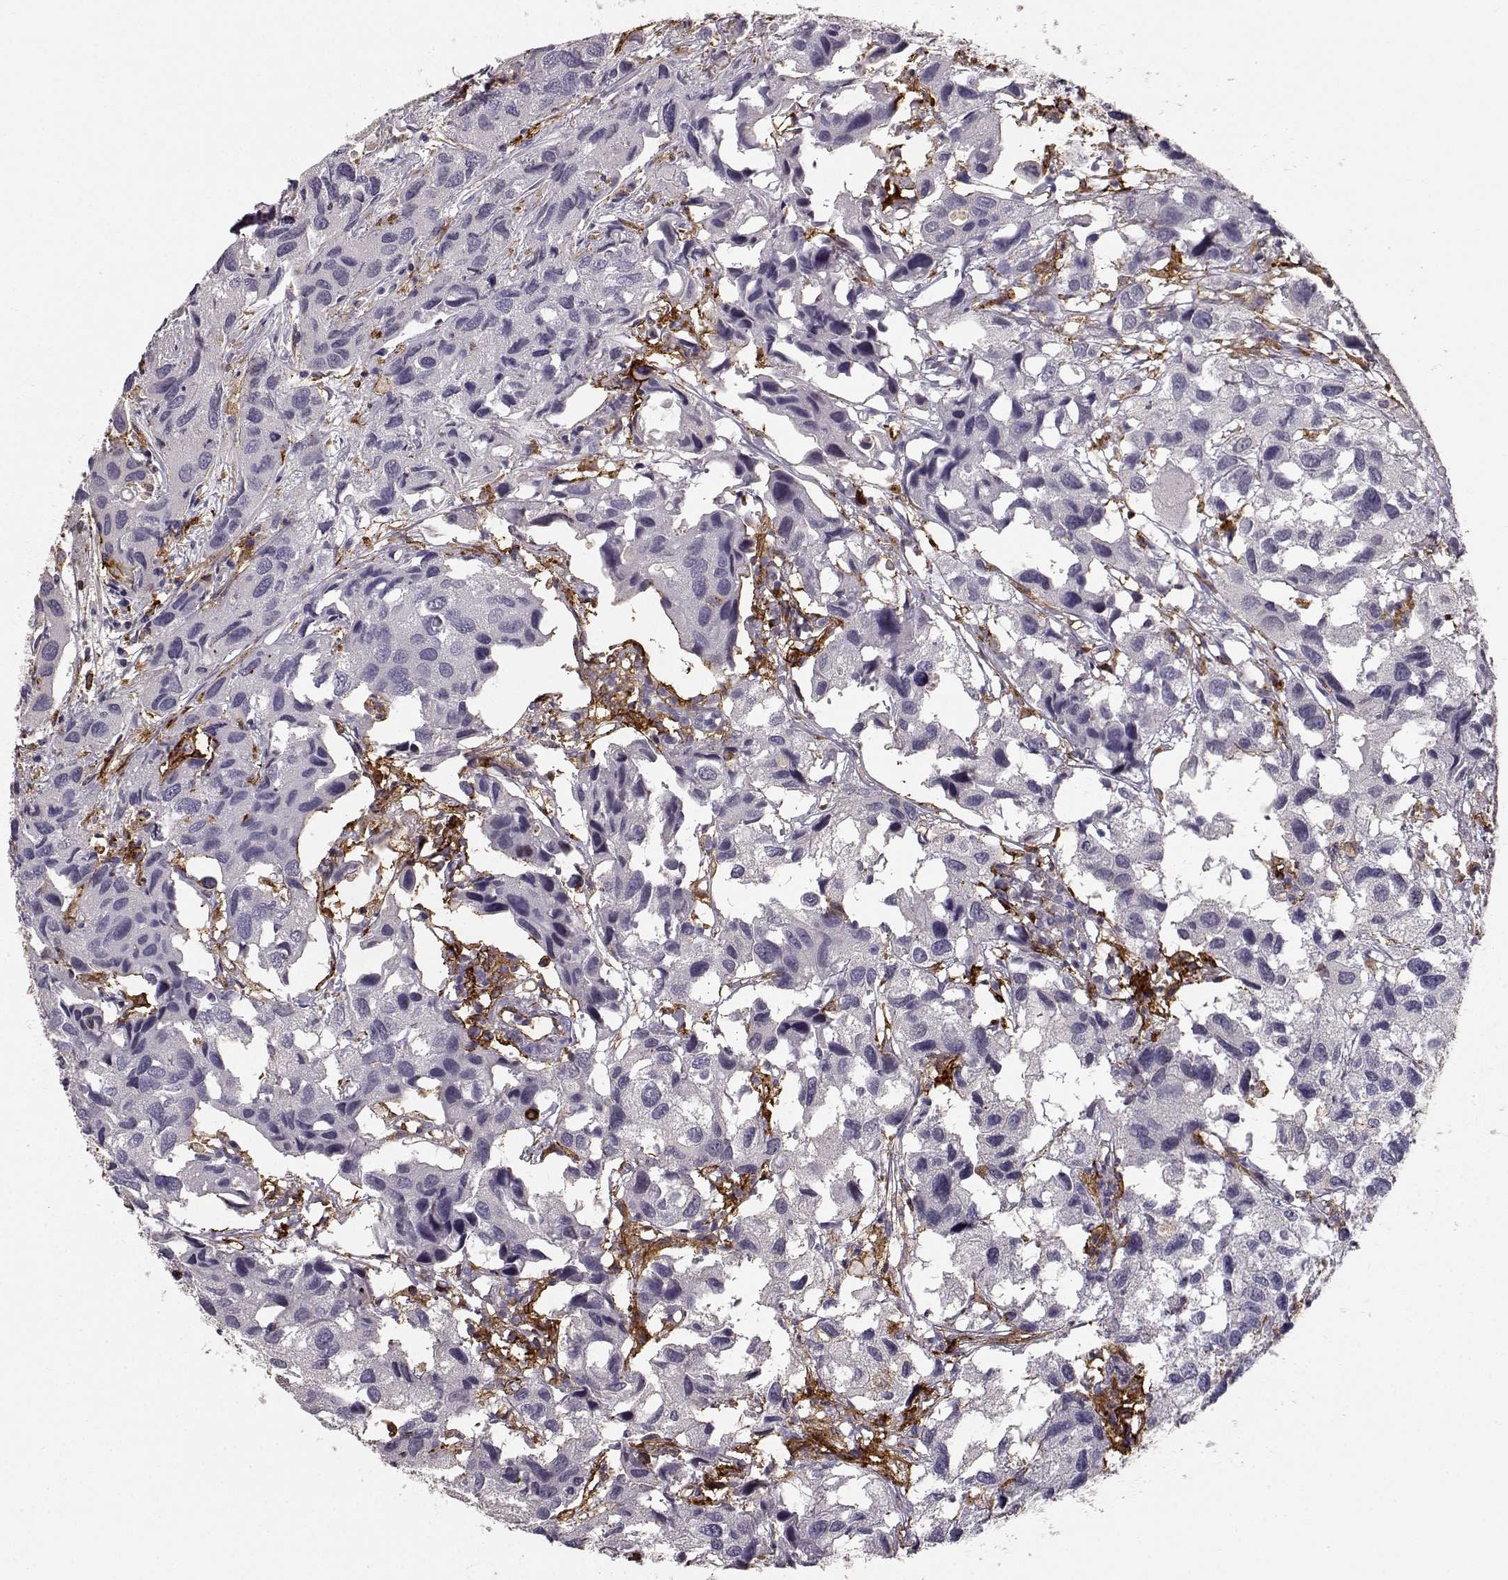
{"staining": {"intensity": "negative", "quantity": "none", "location": "none"}, "tissue": "urothelial cancer", "cell_type": "Tumor cells", "image_type": "cancer", "snomed": [{"axis": "morphology", "description": "Urothelial carcinoma, High grade"}, {"axis": "topography", "description": "Urinary bladder"}], "caption": "Tumor cells show no significant protein positivity in high-grade urothelial carcinoma.", "gene": "CCNF", "patient": {"sex": "male", "age": 79}}